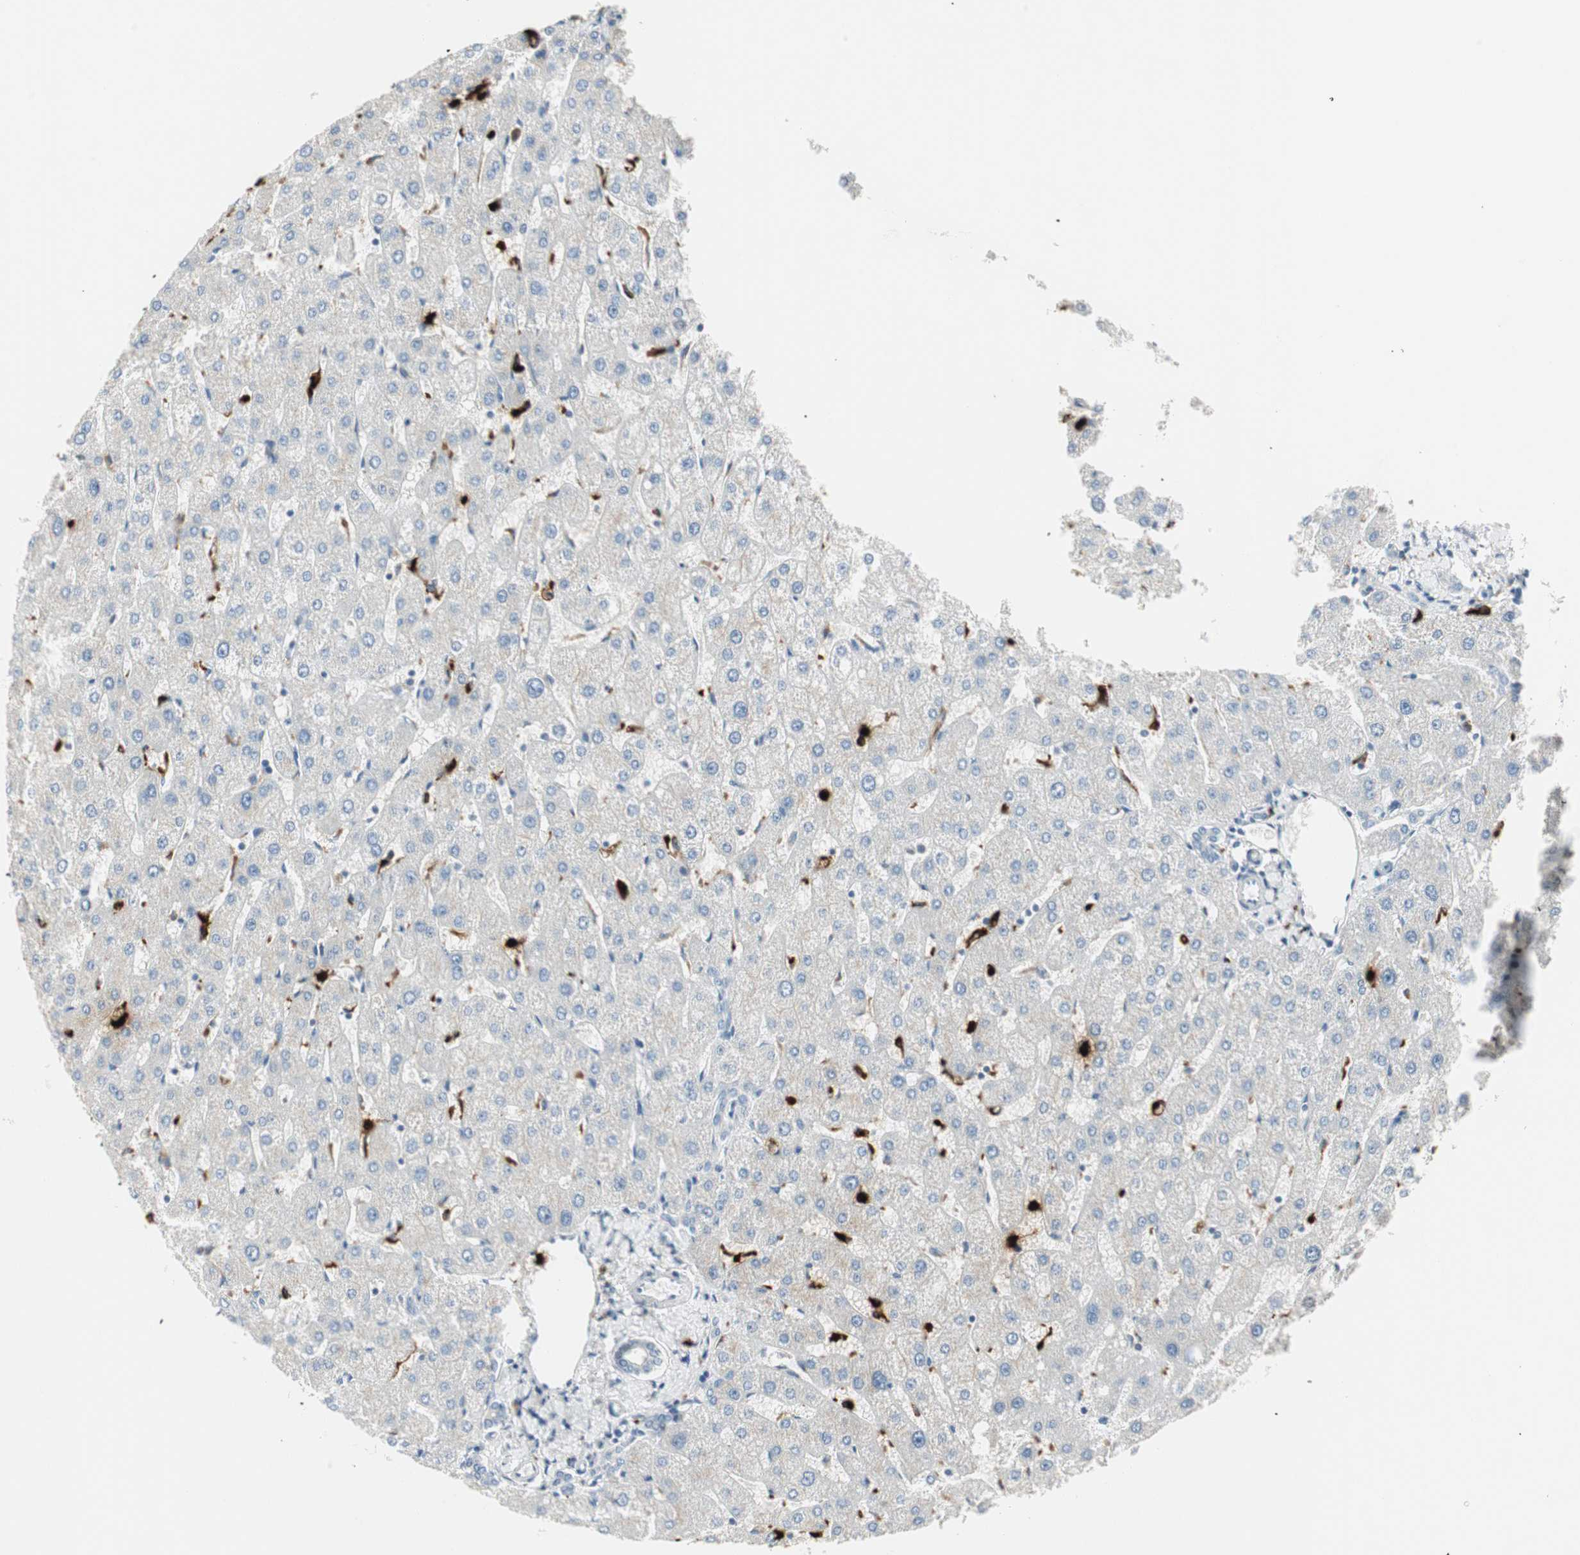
{"staining": {"intensity": "negative", "quantity": "none", "location": "none"}, "tissue": "liver", "cell_type": "Cholangiocytes", "image_type": "normal", "snomed": [{"axis": "morphology", "description": "Normal tissue, NOS"}, {"axis": "topography", "description": "Liver"}], "caption": "The IHC image has no significant staining in cholangiocytes of liver.", "gene": "PRTN3", "patient": {"sex": "male", "age": 67}}